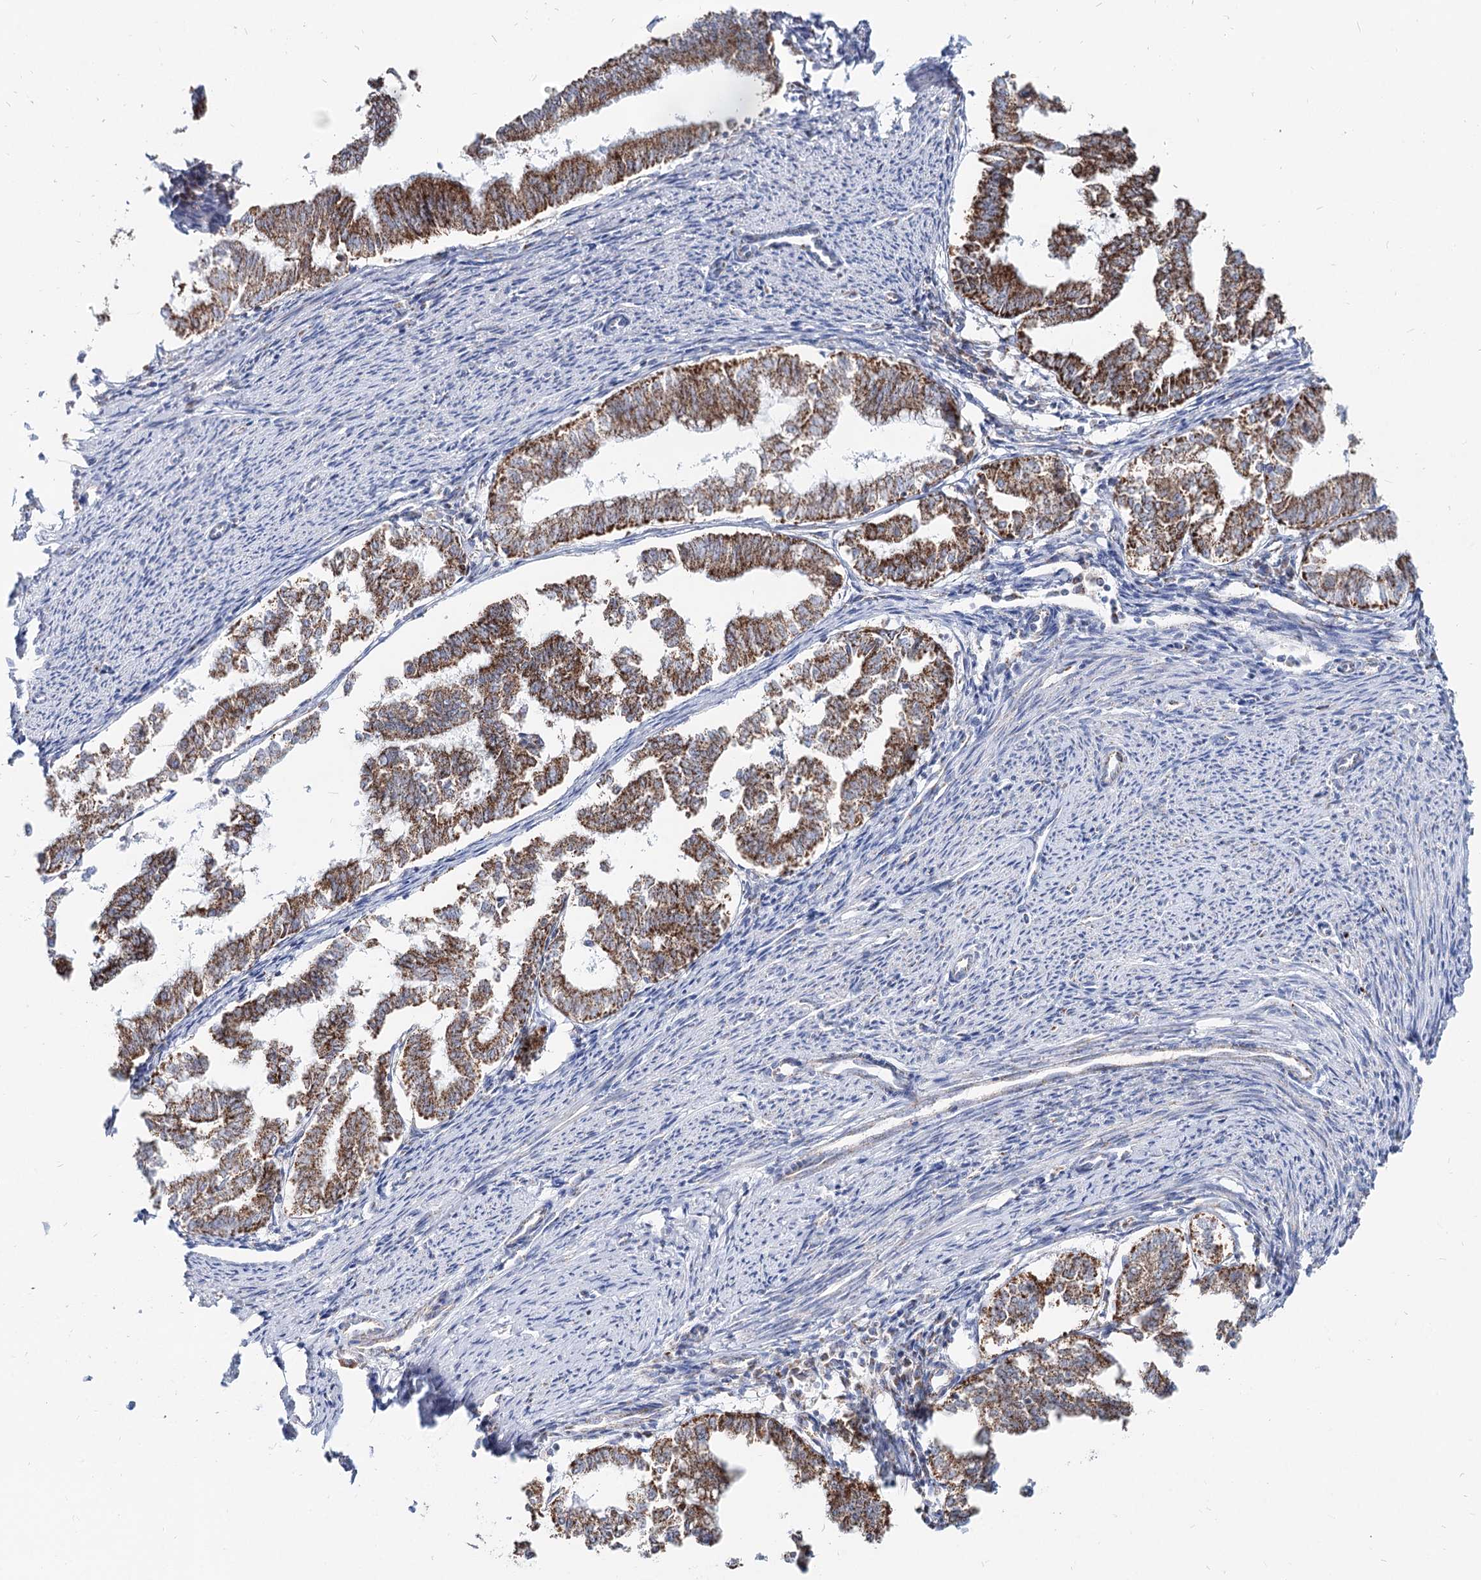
{"staining": {"intensity": "strong", "quantity": "25%-75%", "location": "cytoplasmic/membranous"}, "tissue": "endometrial cancer", "cell_type": "Tumor cells", "image_type": "cancer", "snomed": [{"axis": "morphology", "description": "Adenocarcinoma, NOS"}, {"axis": "topography", "description": "Endometrium"}], "caption": "The image displays a brown stain indicating the presence of a protein in the cytoplasmic/membranous of tumor cells in endometrial cancer (adenocarcinoma).", "gene": "MCCC2", "patient": {"sex": "female", "age": 79}}